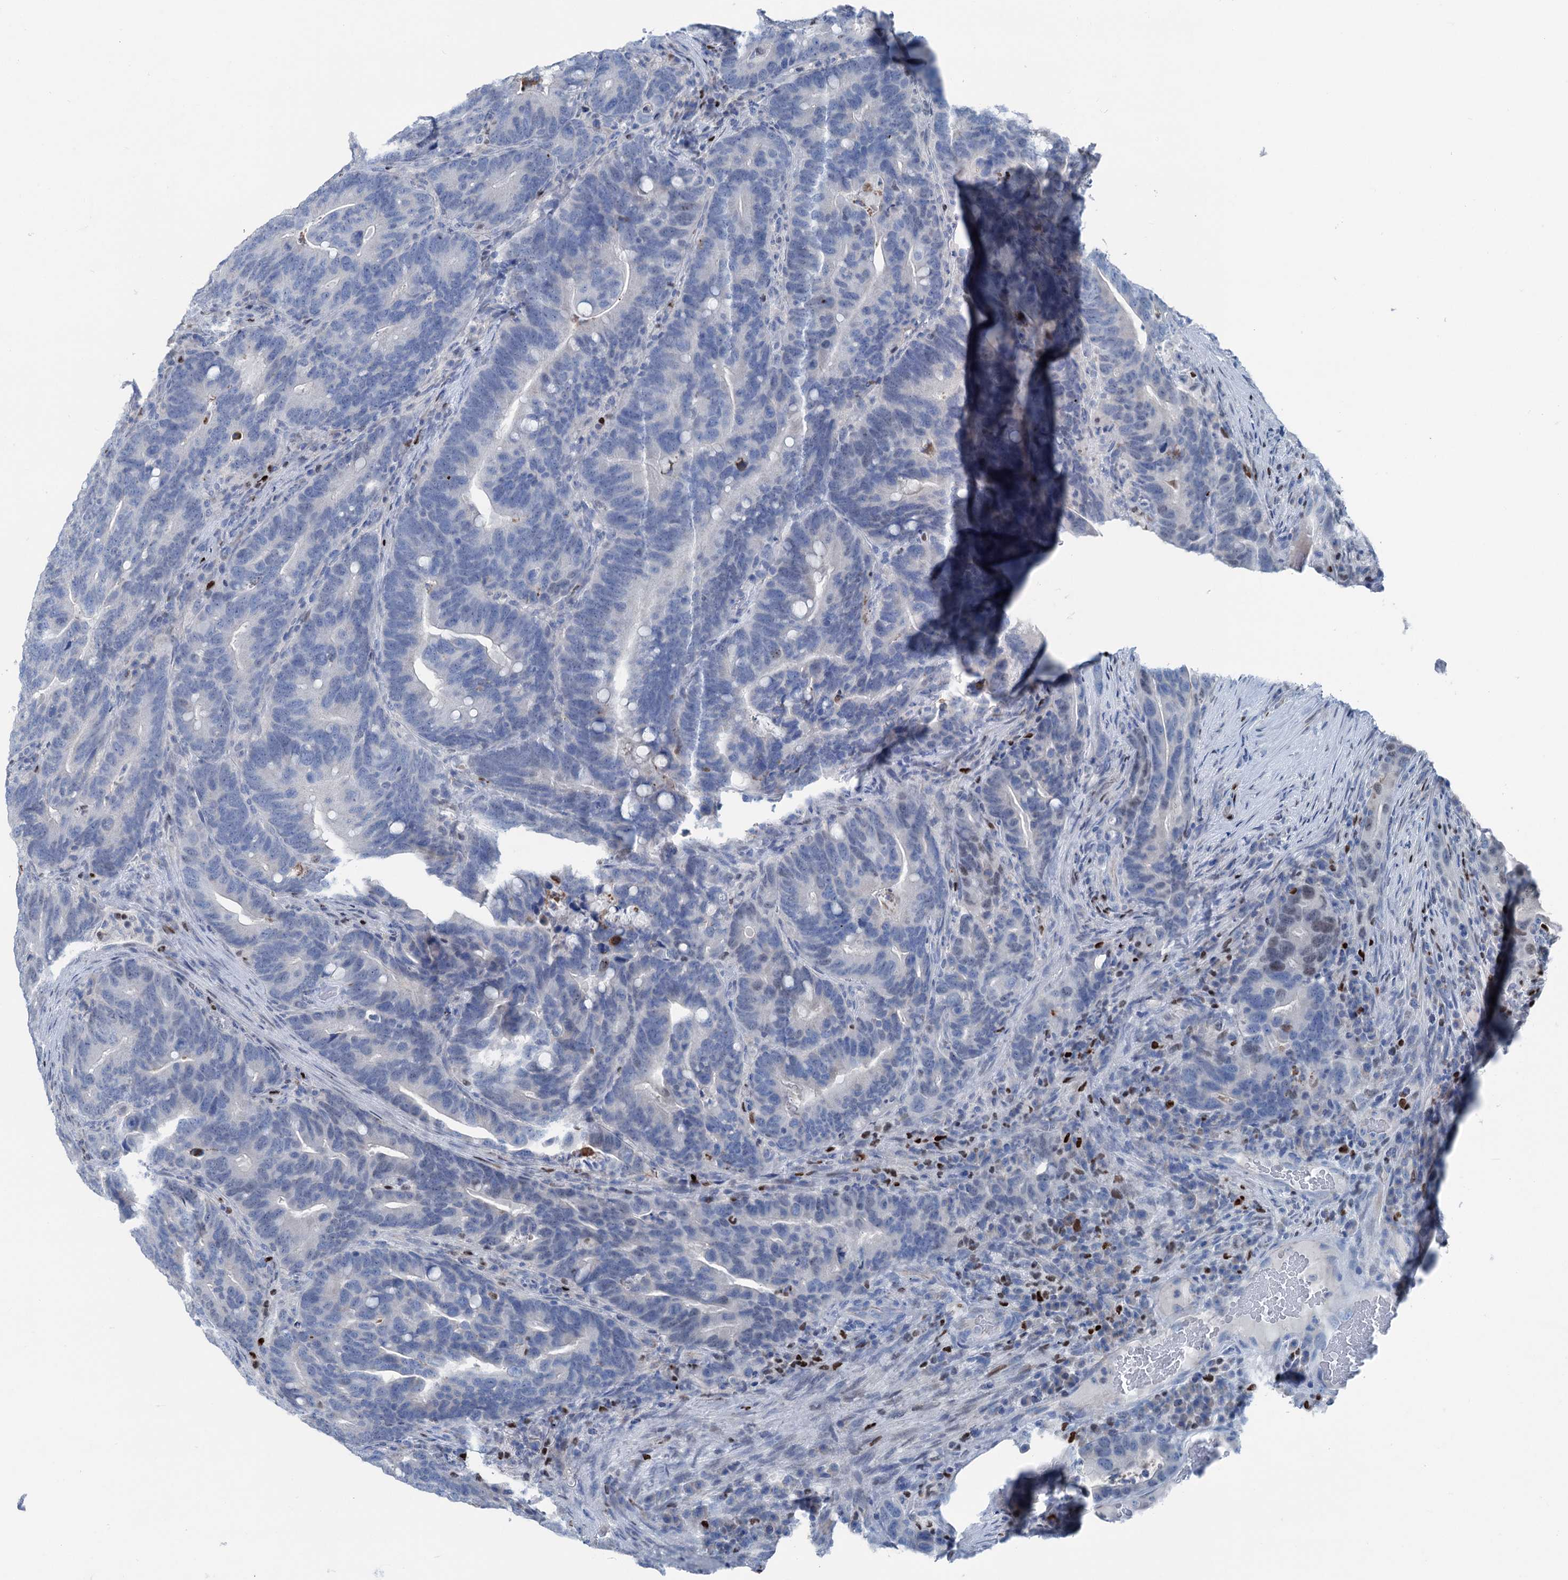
{"staining": {"intensity": "negative", "quantity": "none", "location": "none"}, "tissue": "colorectal cancer", "cell_type": "Tumor cells", "image_type": "cancer", "snomed": [{"axis": "morphology", "description": "Adenocarcinoma, NOS"}, {"axis": "topography", "description": "Colon"}], "caption": "DAB (3,3'-diaminobenzidine) immunohistochemical staining of human colorectal cancer exhibits no significant staining in tumor cells.", "gene": "ELP4", "patient": {"sex": "female", "age": 66}}